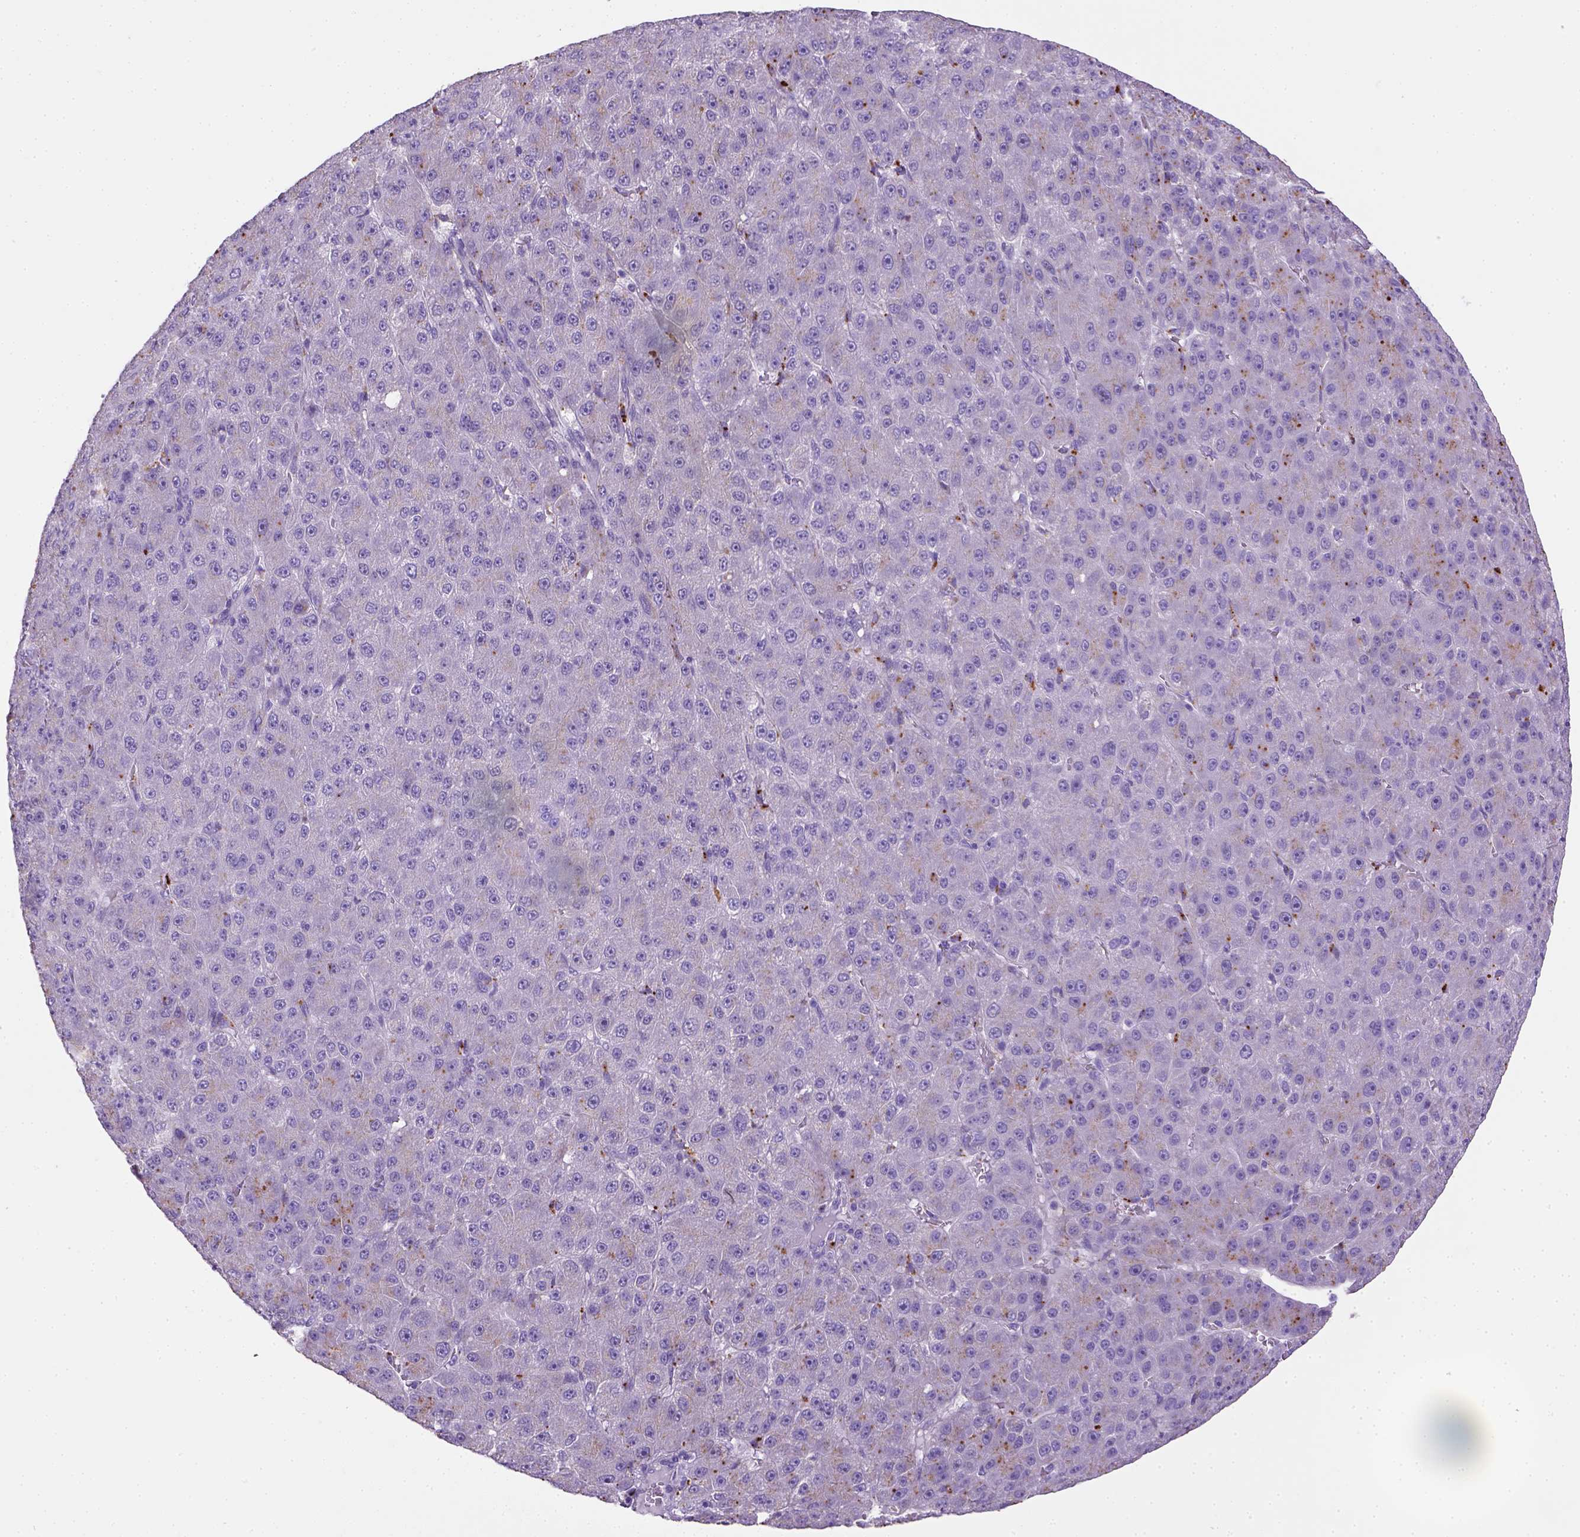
{"staining": {"intensity": "negative", "quantity": "none", "location": "none"}, "tissue": "liver cancer", "cell_type": "Tumor cells", "image_type": "cancer", "snomed": [{"axis": "morphology", "description": "Carcinoma, Hepatocellular, NOS"}, {"axis": "topography", "description": "Liver"}], "caption": "Tumor cells show no significant staining in liver cancer.", "gene": "KRT71", "patient": {"sex": "male", "age": 67}}